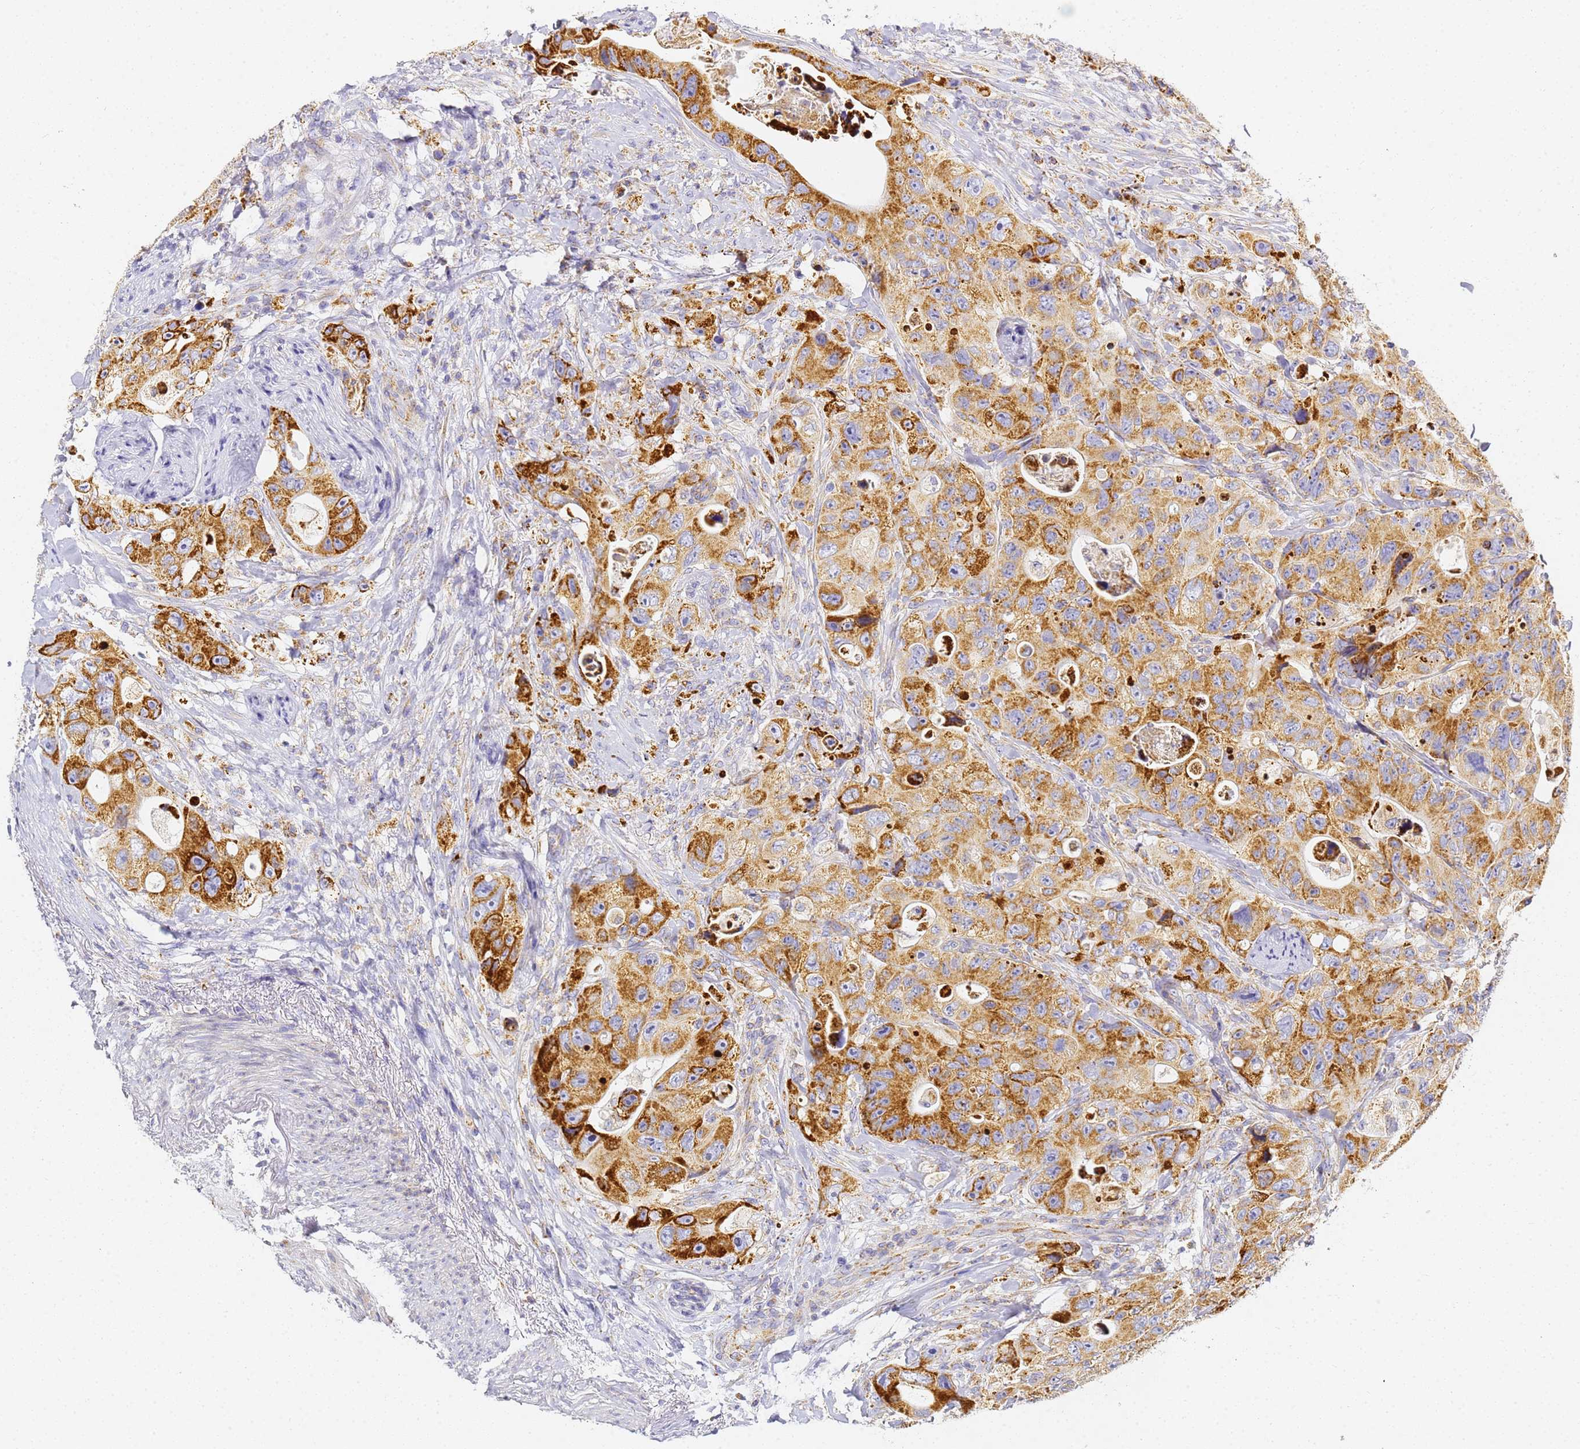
{"staining": {"intensity": "strong", "quantity": ">75%", "location": "cytoplasmic/membranous"}, "tissue": "colorectal cancer", "cell_type": "Tumor cells", "image_type": "cancer", "snomed": [{"axis": "morphology", "description": "Adenocarcinoma, NOS"}, {"axis": "topography", "description": "Colon"}], "caption": "This image reveals immunohistochemistry (IHC) staining of colorectal cancer (adenocarcinoma), with high strong cytoplasmic/membranous positivity in about >75% of tumor cells.", "gene": "CNIH4", "patient": {"sex": "female", "age": 46}}